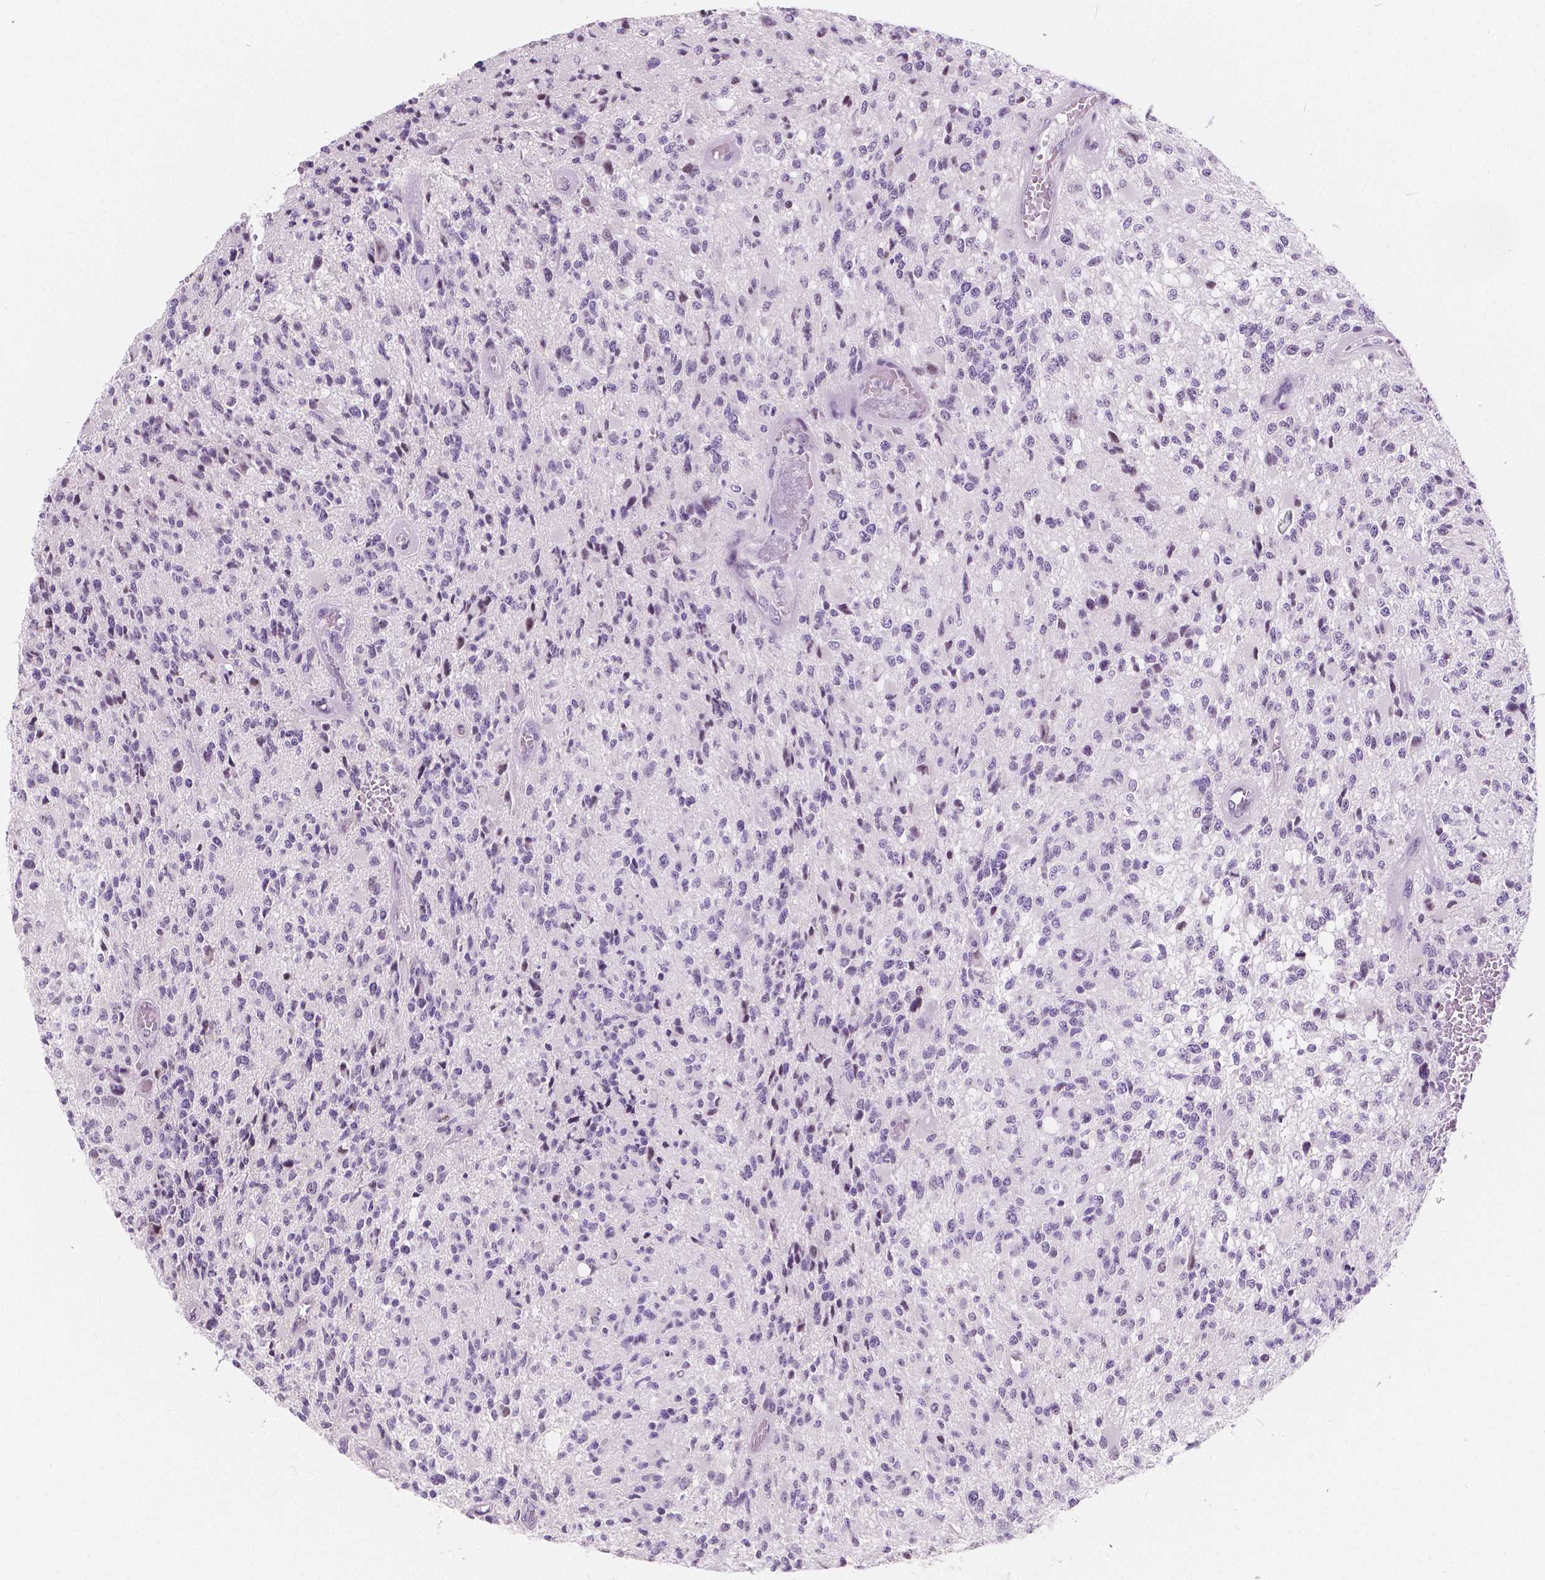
{"staining": {"intensity": "negative", "quantity": "none", "location": "none"}, "tissue": "glioma", "cell_type": "Tumor cells", "image_type": "cancer", "snomed": [{"axis": "morphology", "description": "Glioma, malignant, High grade"}, {"axis": "topography", "description": "Brain"}], "caption": "Immunohistochemistry (IHC) image of human glioma stained for a protein (brown), which demonstrates no expression in tumor cells.", "gene": "NOLC1", "patient": {"sex": "female", "age": 63}}